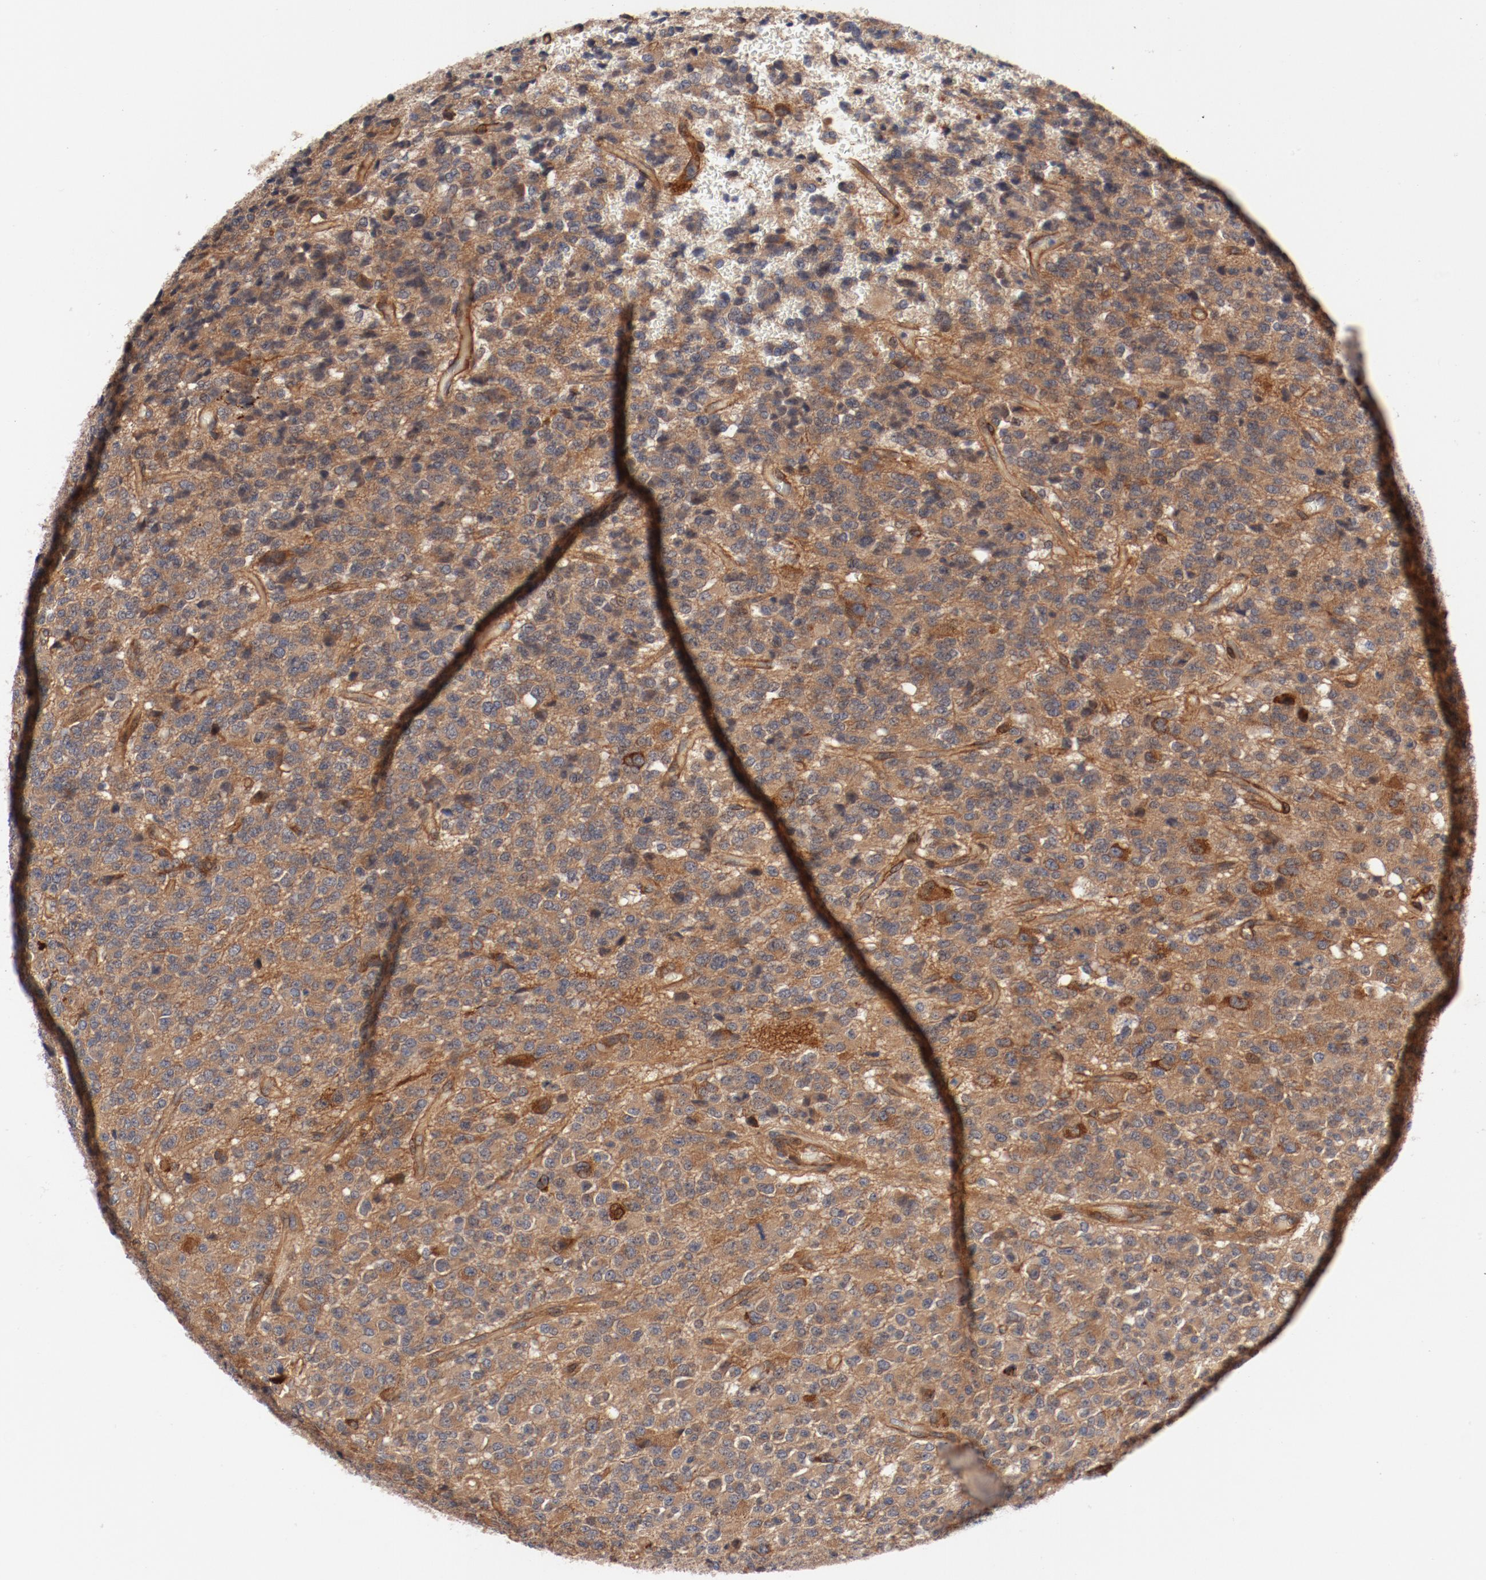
{"staining": {"intensity": "moderate", "quantity": ">75%", "location": "cytoplasmic/membranous"}, "tissue": "glioma", "cell_type": "Tumor cells", "image_type": "cancer", "snomed": [{"axis": "morphology", "description": "Glioma, malignant, High grade"}, {"axis": "topography", "description": "pancreas cauda"}], "caption": "About >75% of tumor cells in glioma exhibit moderate cytoplasmic/membranous protein expression as visualized by brown immunohistochemical staining.", "gene": "PITPNM2", "patient": {"sex": "male", "age": 60}}